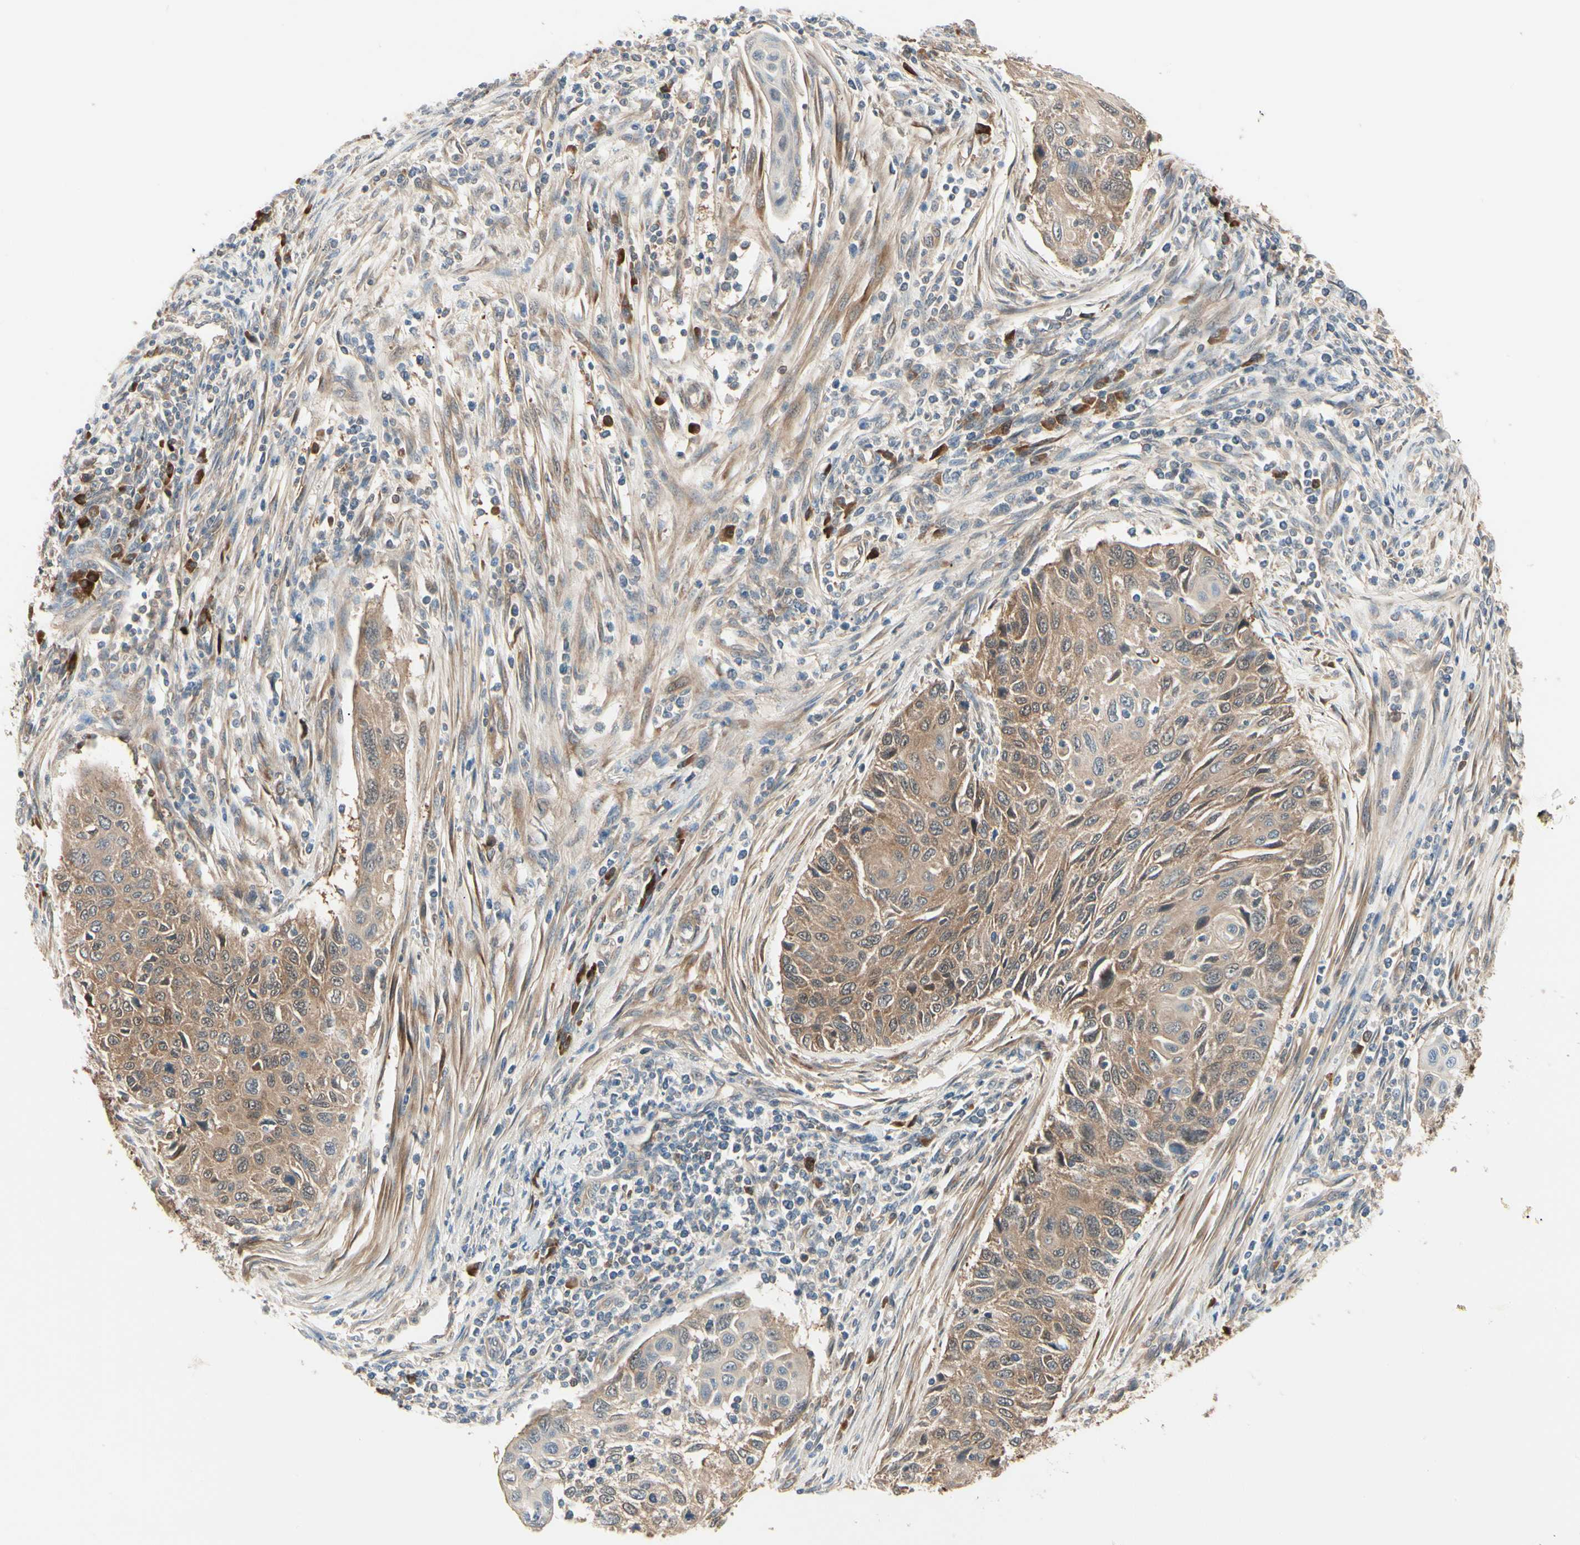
{"staining": {"intensity": "moderate", "quantity": ">75%", "location": "cytoplasmic/membranous"}, "tissue": "cervical cancer", "cell_type": "Tumor cells", "image_type": "cancer", "snomed": [{"axis": "morphology", "description": "Squamous cell carcinoma, NOS"}, {"axis": "topography", "description": "Cervix"}], "caption": "The photomicrograph reveals immunohistochemical staining of cervical cancer. There is moderate cytoplasmic/membranous staining is seen in about >75% of tumor cells. The staining is performed using DAB brown chromogen to label protein expression. The nuclei are counter-stained blue using hematoxylin.", "gene": "NME1-NME2", "patient": {"sex": "female", "age": 70}}